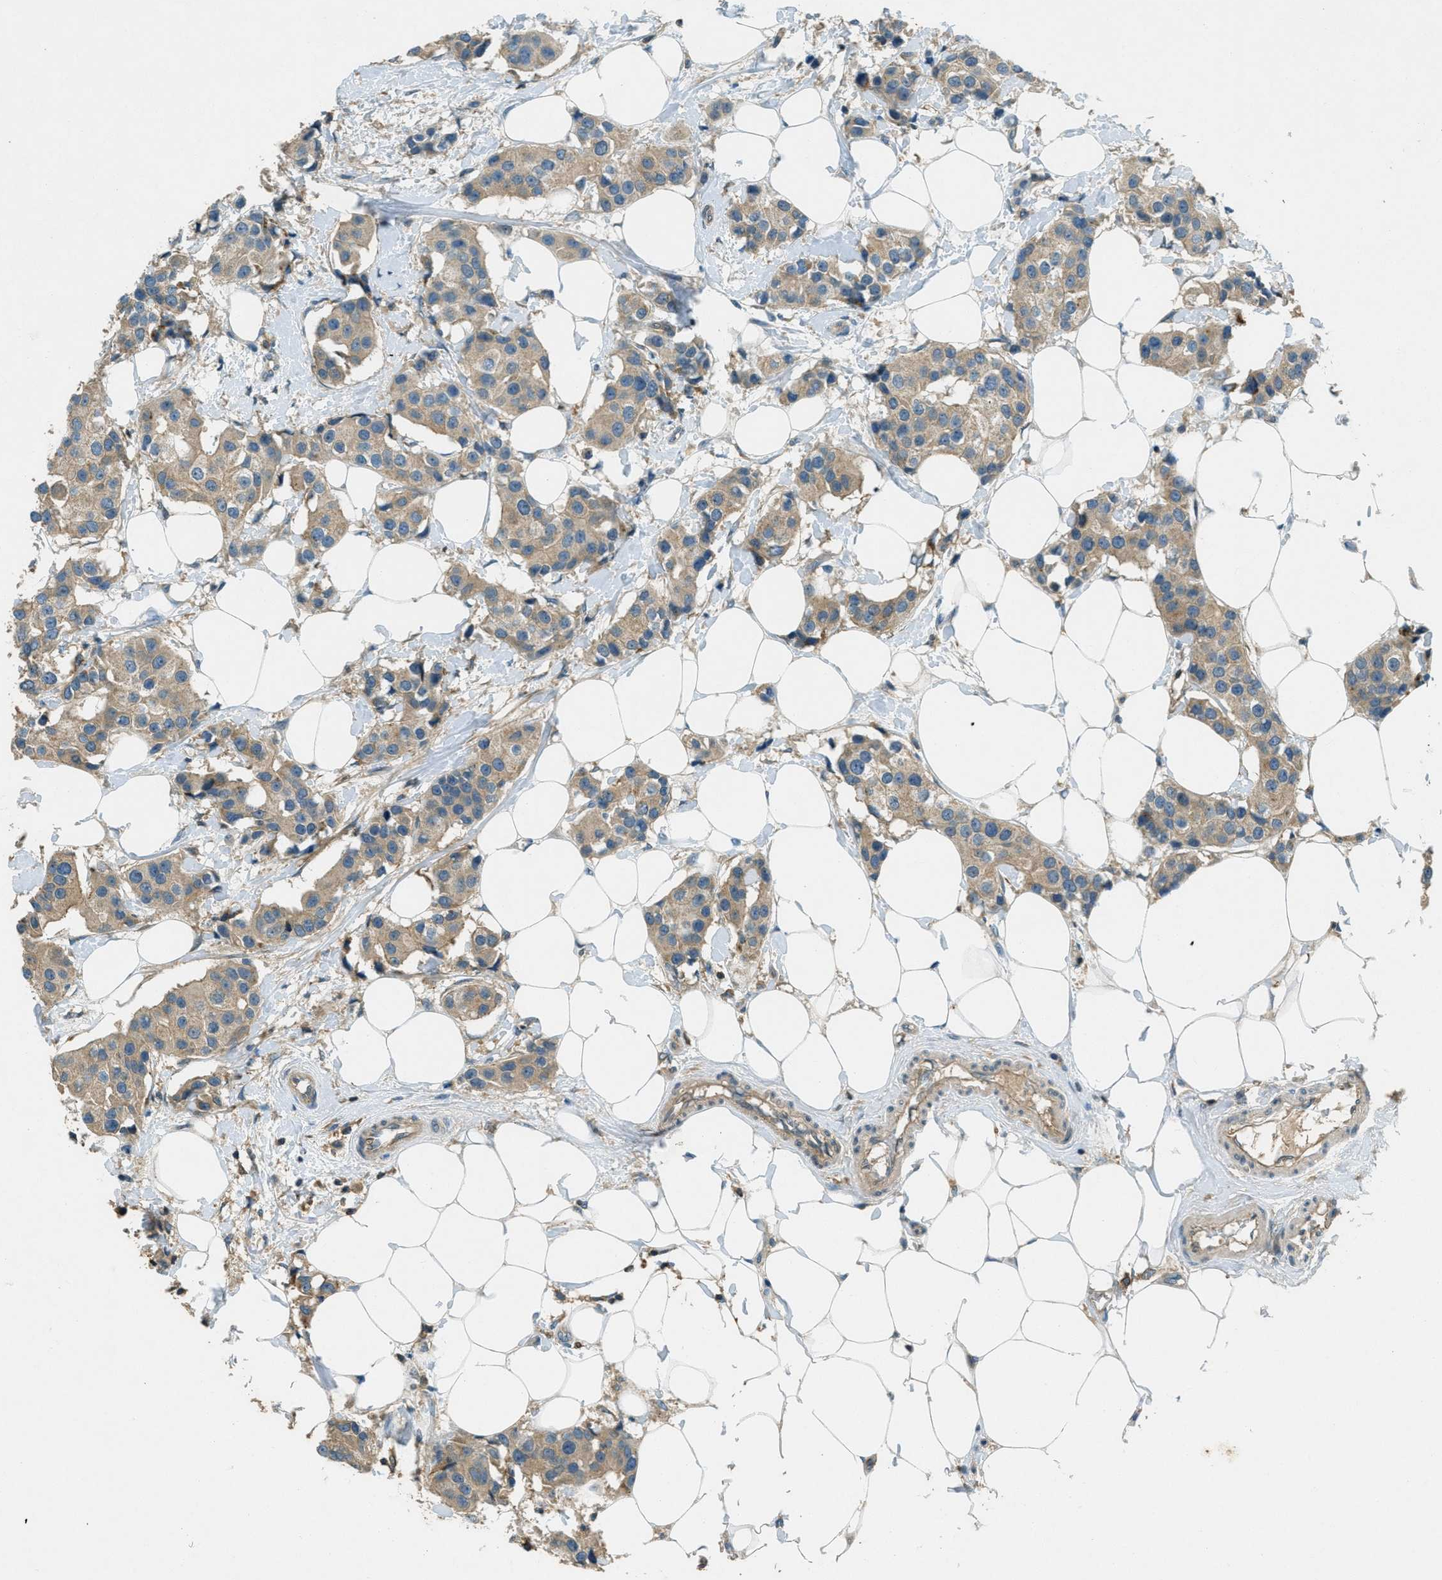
{"staining": {"intensity": "moderate", "quantity": ">75%", "location": "cytoplasmic/membranous"}, "tissue": "breast cancer", "cell_type": "Tumor cells", "image_type": "cancer", "snomed": [{"axis": "morphology", "description": "Normal tissue, NOS"}, {"axis": "morphology", "description": "Duct carcinoma"}, {"axis": "topography", "description": "Breast"}], "caption": "Immunohistochemical staining of intraductal carcinoma (breast) shows medium levels of moderate cytoplasmic/membranous protein staining in approximately >75% of tumor cells.", "gene": "NUDT4", "patient": {"sex": "female", "age": 39}}